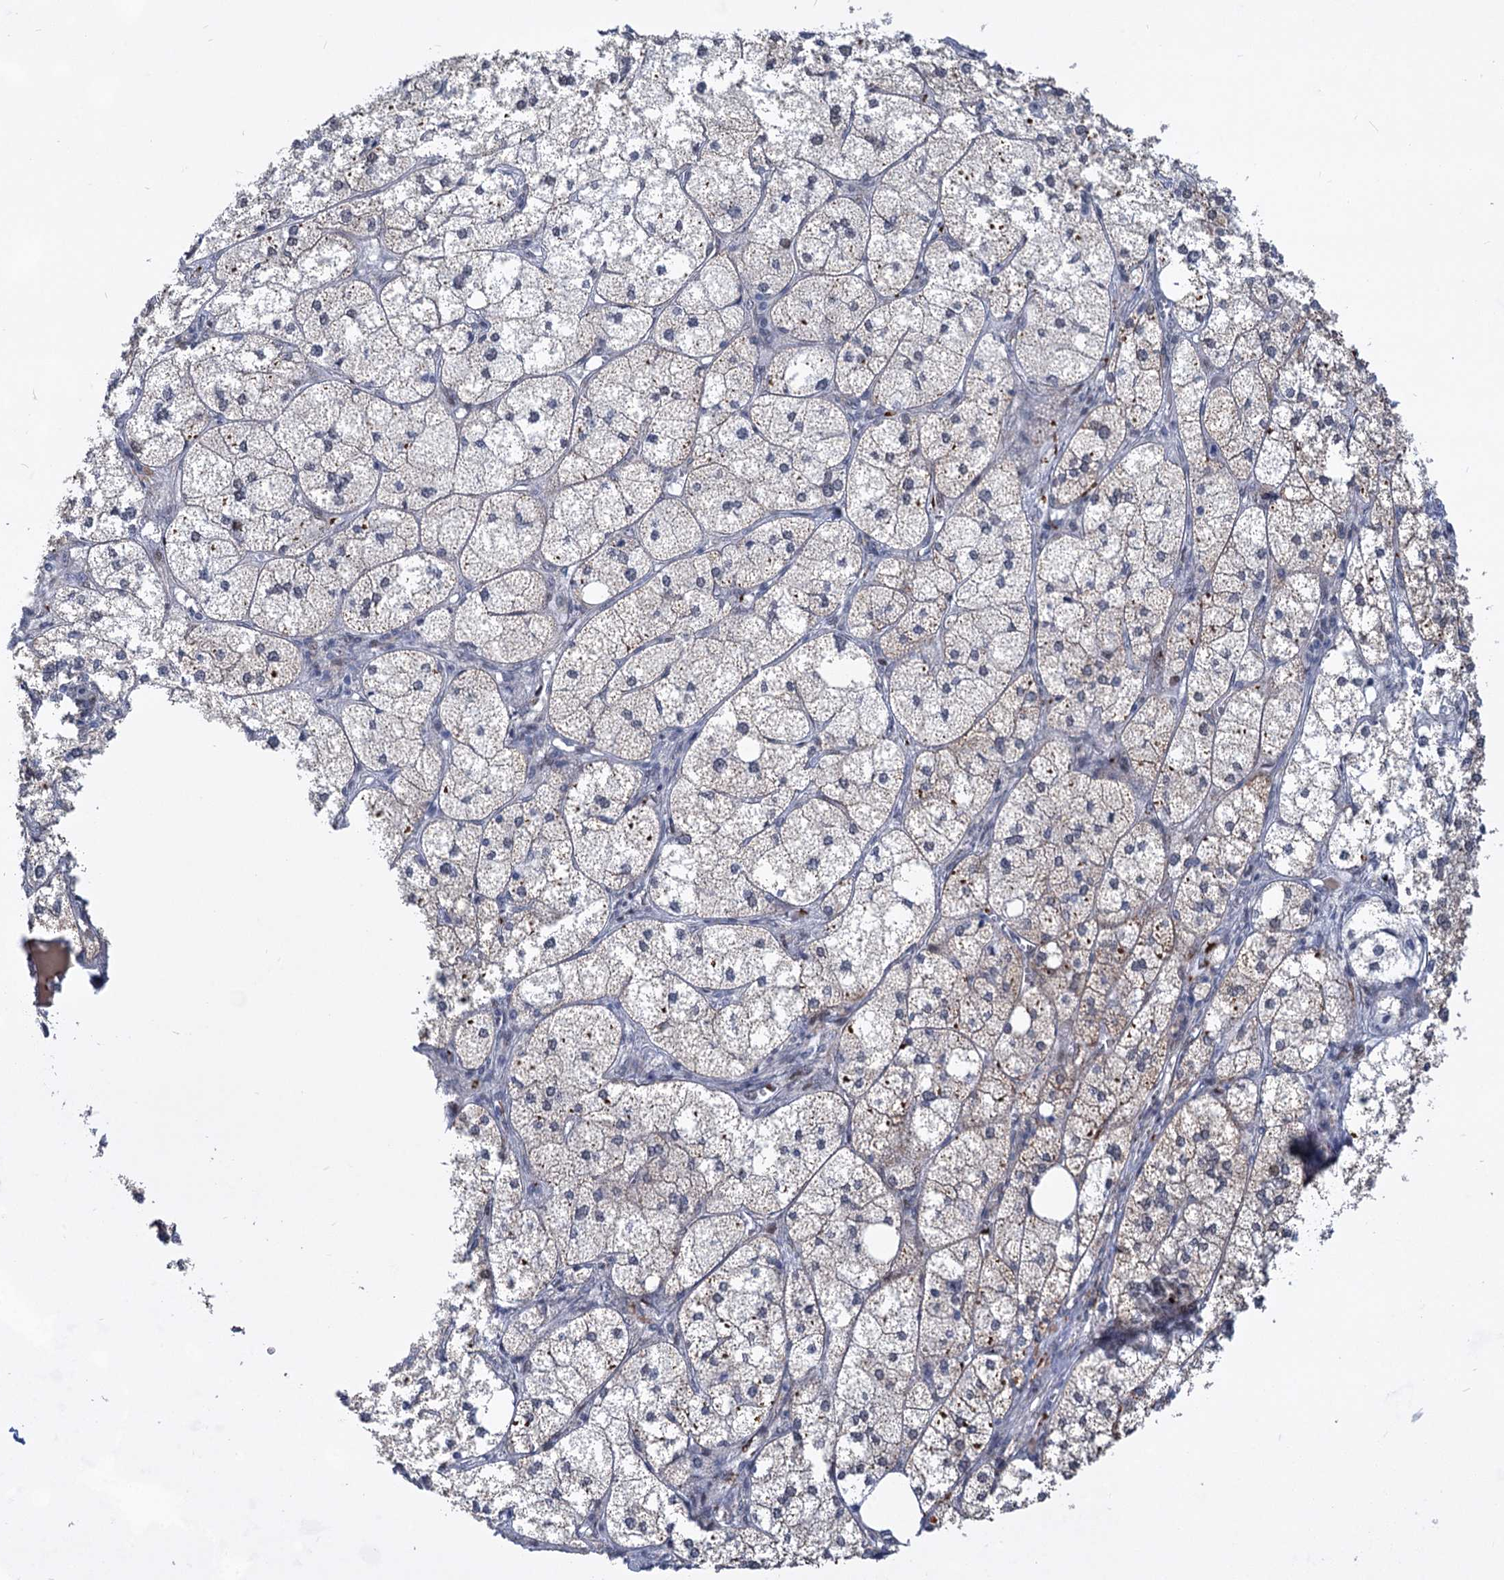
{"staining": {"intensity": "moderate", "quantity": "25%-75%", "location": "cytoplasmic/membranous,nuclear"}, "tissue": "adrenal gland", "cell_type": "Glandular cells", "image_type": "normal", "snomed": [{"axis": "morphology", "description": "Normal tissue, NOS"}, {"axis": "topography", "description": "Adrenal gland"}], "caption": "Immunohistochemistry (IHC) photomicrograph of benign adrenal gland stained for a protein (brown), which displays medium levels of moderate cytoplasmic/membranous,nuclear staining in approximately 25%-75% of glandular cells.", "gene": "MON2", "patient": {"sex": "female", "age": 61}}